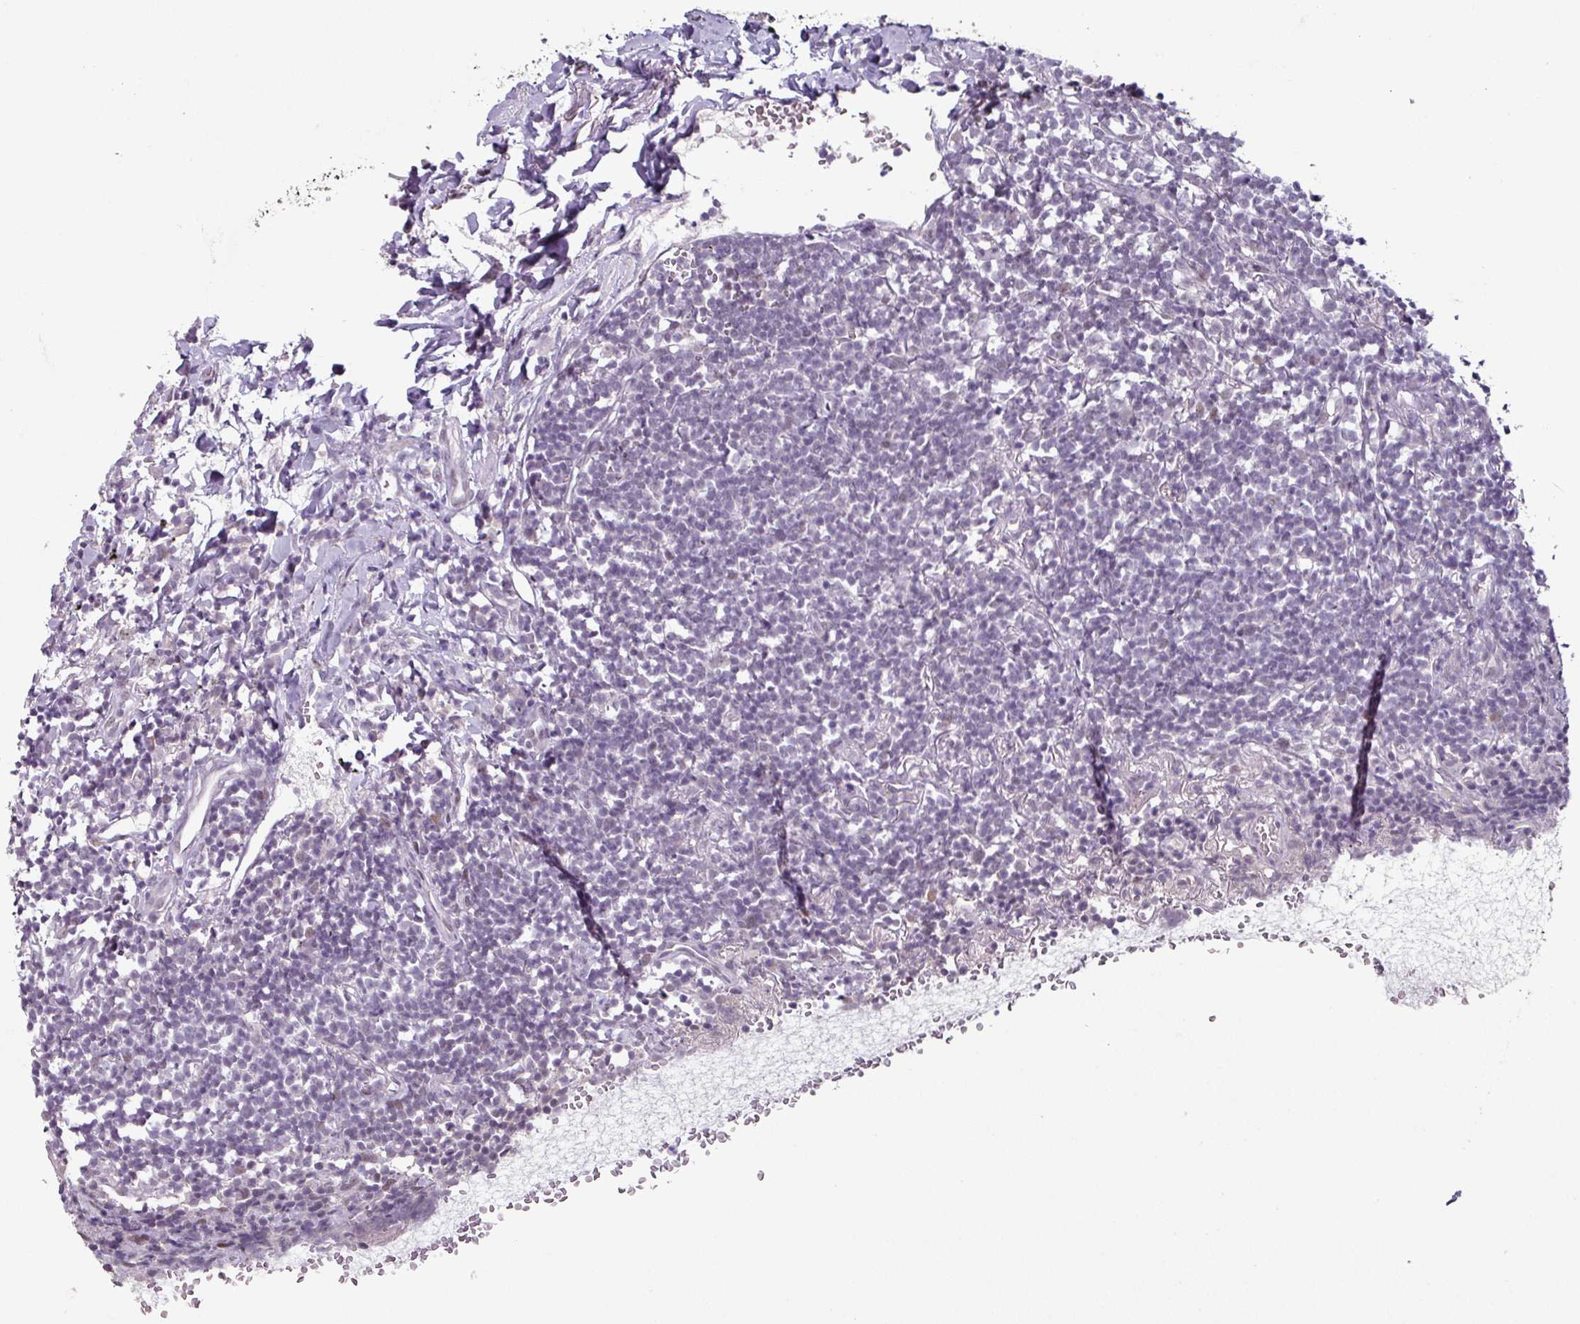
{"staining": {"intensity": "weak", "quantity": ">75%", "location": "nuclear"}, "tissue": "lymphoma", "cell_type": "Tumor cells", "image_type": "cancer", "snomed": [{"axis": "morphology", "description": "Malignant lymphoma, non-Hodgkin's type, Low grade"}, {"axis": "topography", "description": "Lung"}], "caption": "Immunohistochemical staining of lymphoma shows weak nuclear protein positivity in approximately >75% of tumor cells. The staining is performed using DAB (3,3'-diaminobenzidine) brown chromogen to label protein expression. The nuclei are counter-stained blue using hematoxylin.", "gene": "ELK1", "patient": {"sex": "female", "age": 71}}